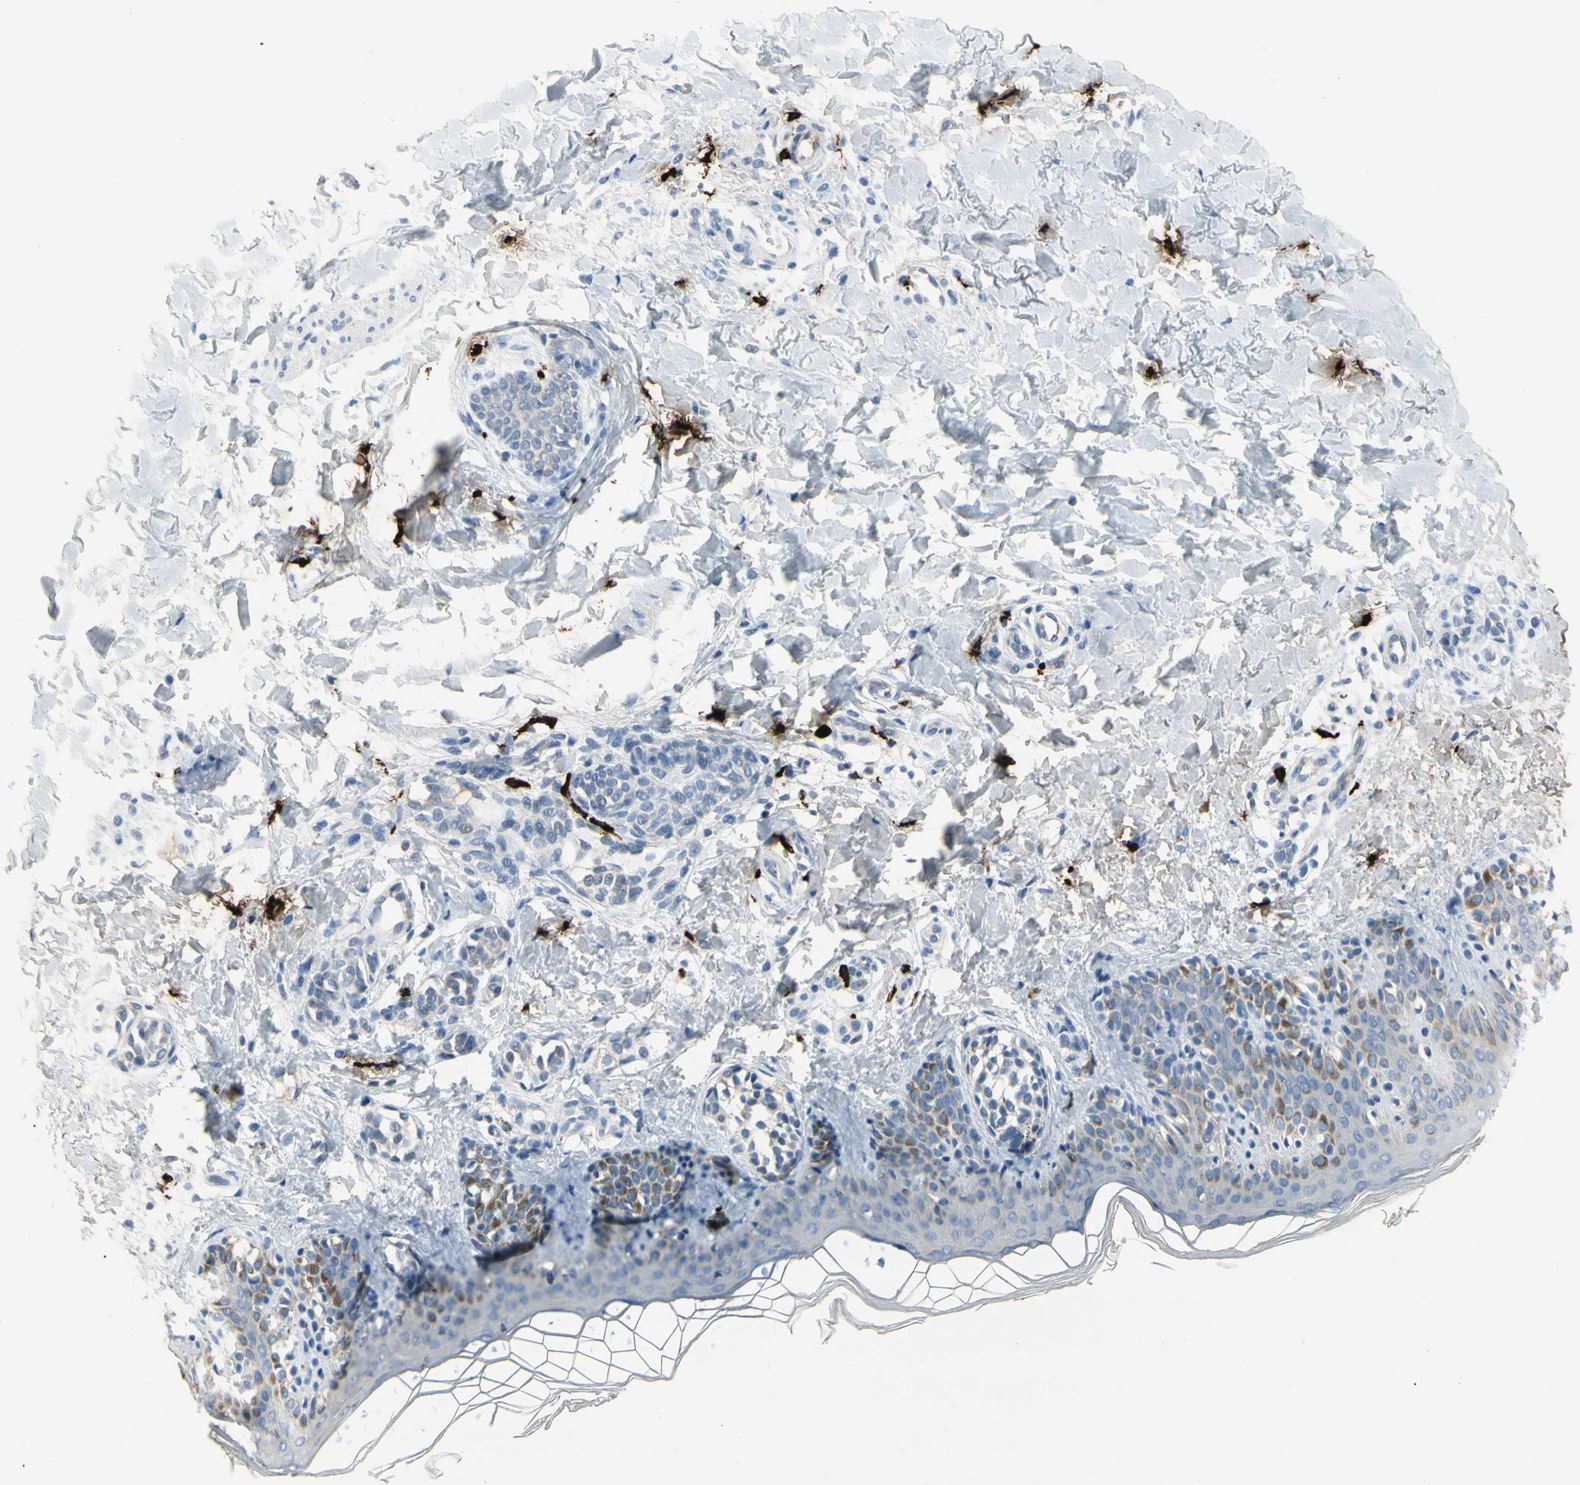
{"staining": {"intensity": "negative", "quantity": "none", "location": "none"}, "tissue": "skin", "cell_type": "Fibroblasts", "image_type": "normal", "snomed": [{"axis": "morphology", "description": "Normal tissue, NOS"}, {"axis": "topography", "description": "Skin"}], "caption": "High power microscopy photomicrograph of an immunohistochemistry (IHC) image of unremarkable skin, revealing no significant staining in fibroblasts.", "gene": "CPA3", "patient": {"sex": "male", "age": 16}}